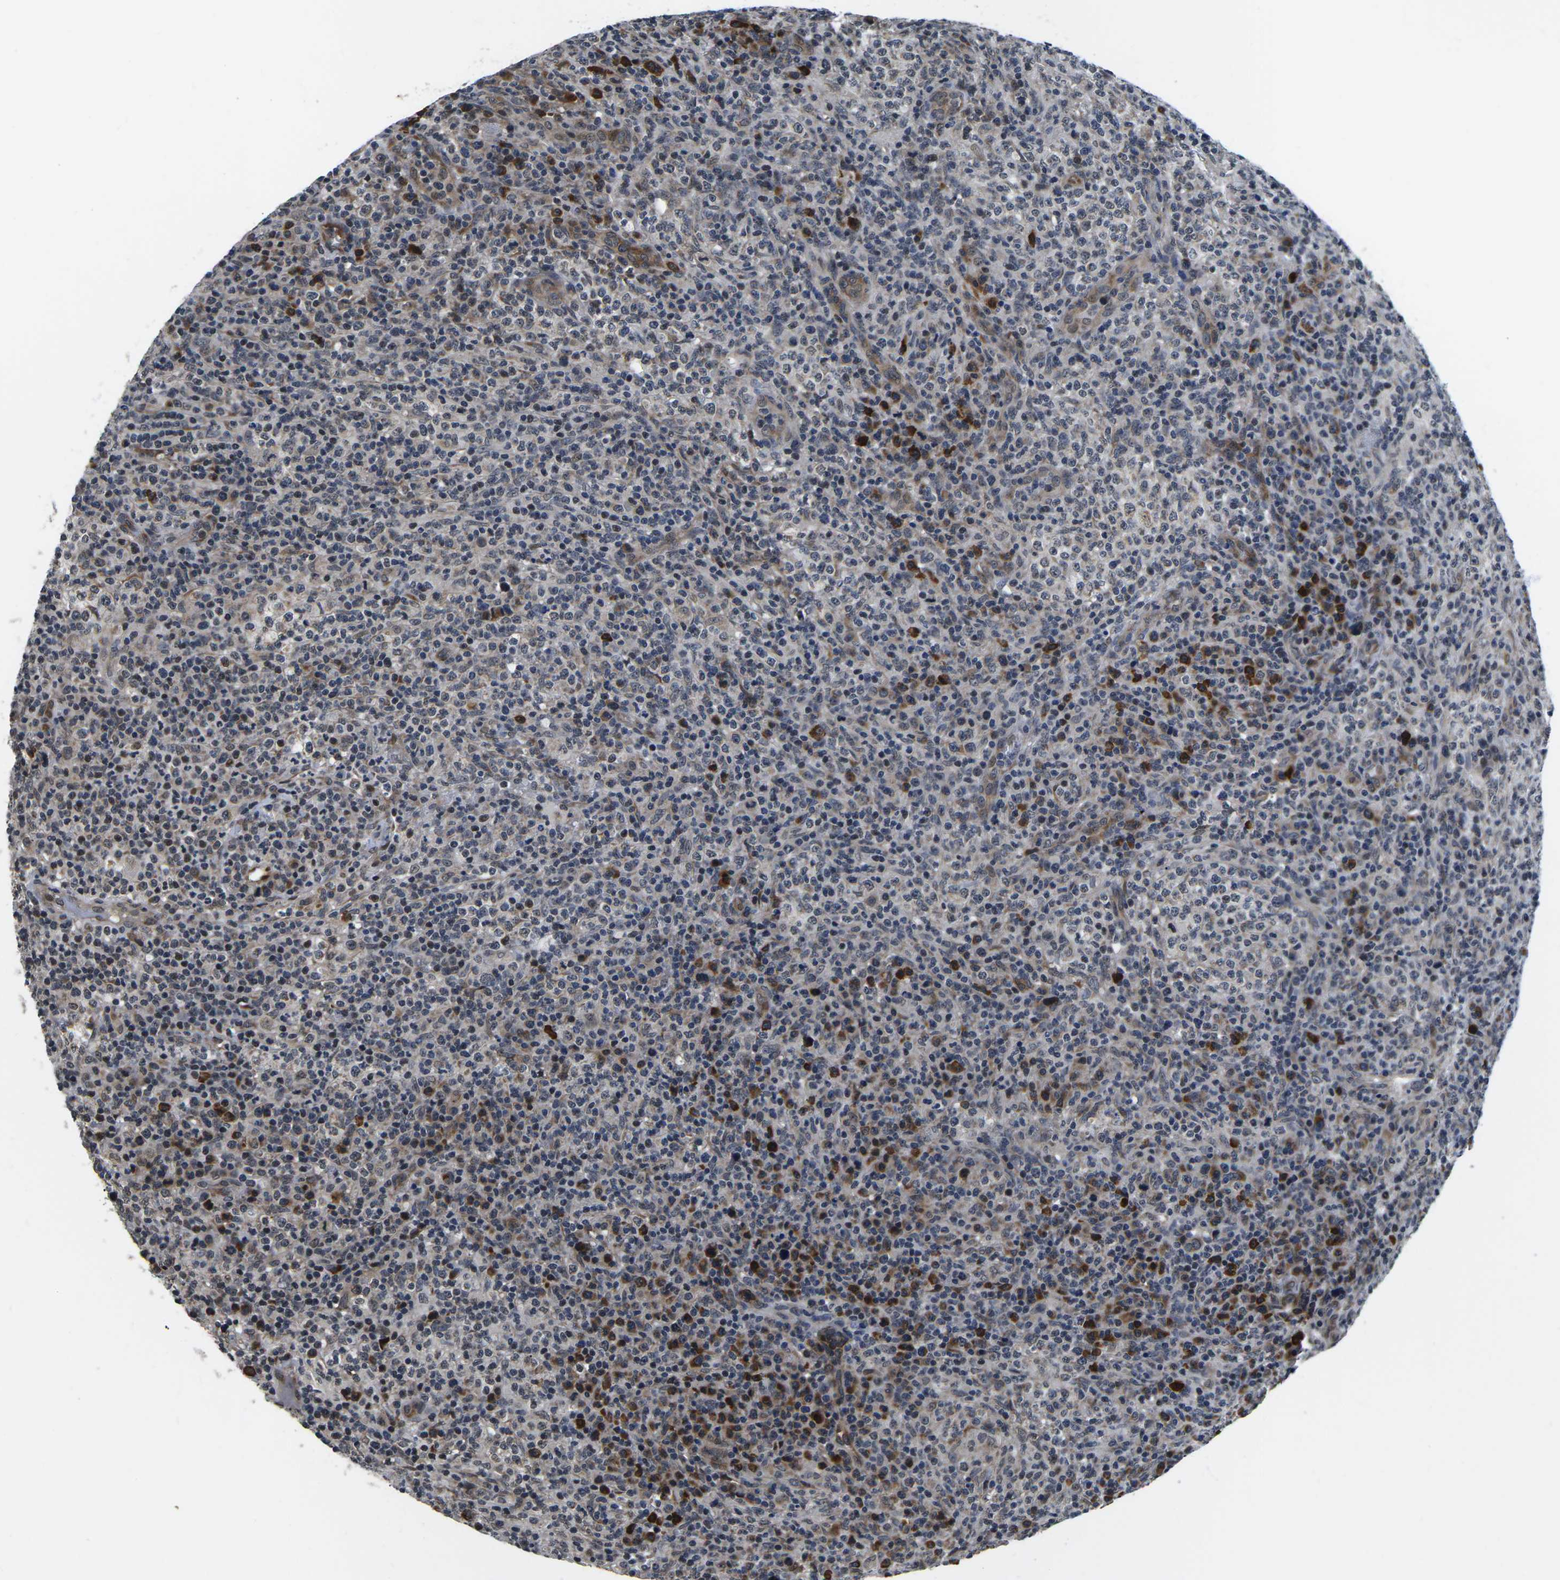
{"staining": {"intensity": "negative", "quantity": "none", "location": "none"}, "tissue": "lymphoma", "cell_type": "Tumor cells", "image_type": "cancer", "snomed": [{"axis": "morphology", "description": "Malignant lymphoma, non-Hodgkin's type, High grade"}, {"axis": "topography", "description": "Lymph node"}], "caption": "There is no significant staining in tumor cells of high-grade malignant lymphoma, non-Hodgkin's type.", "gene": "CCNE1", "patient": {"sex": "female", "age": 76}}